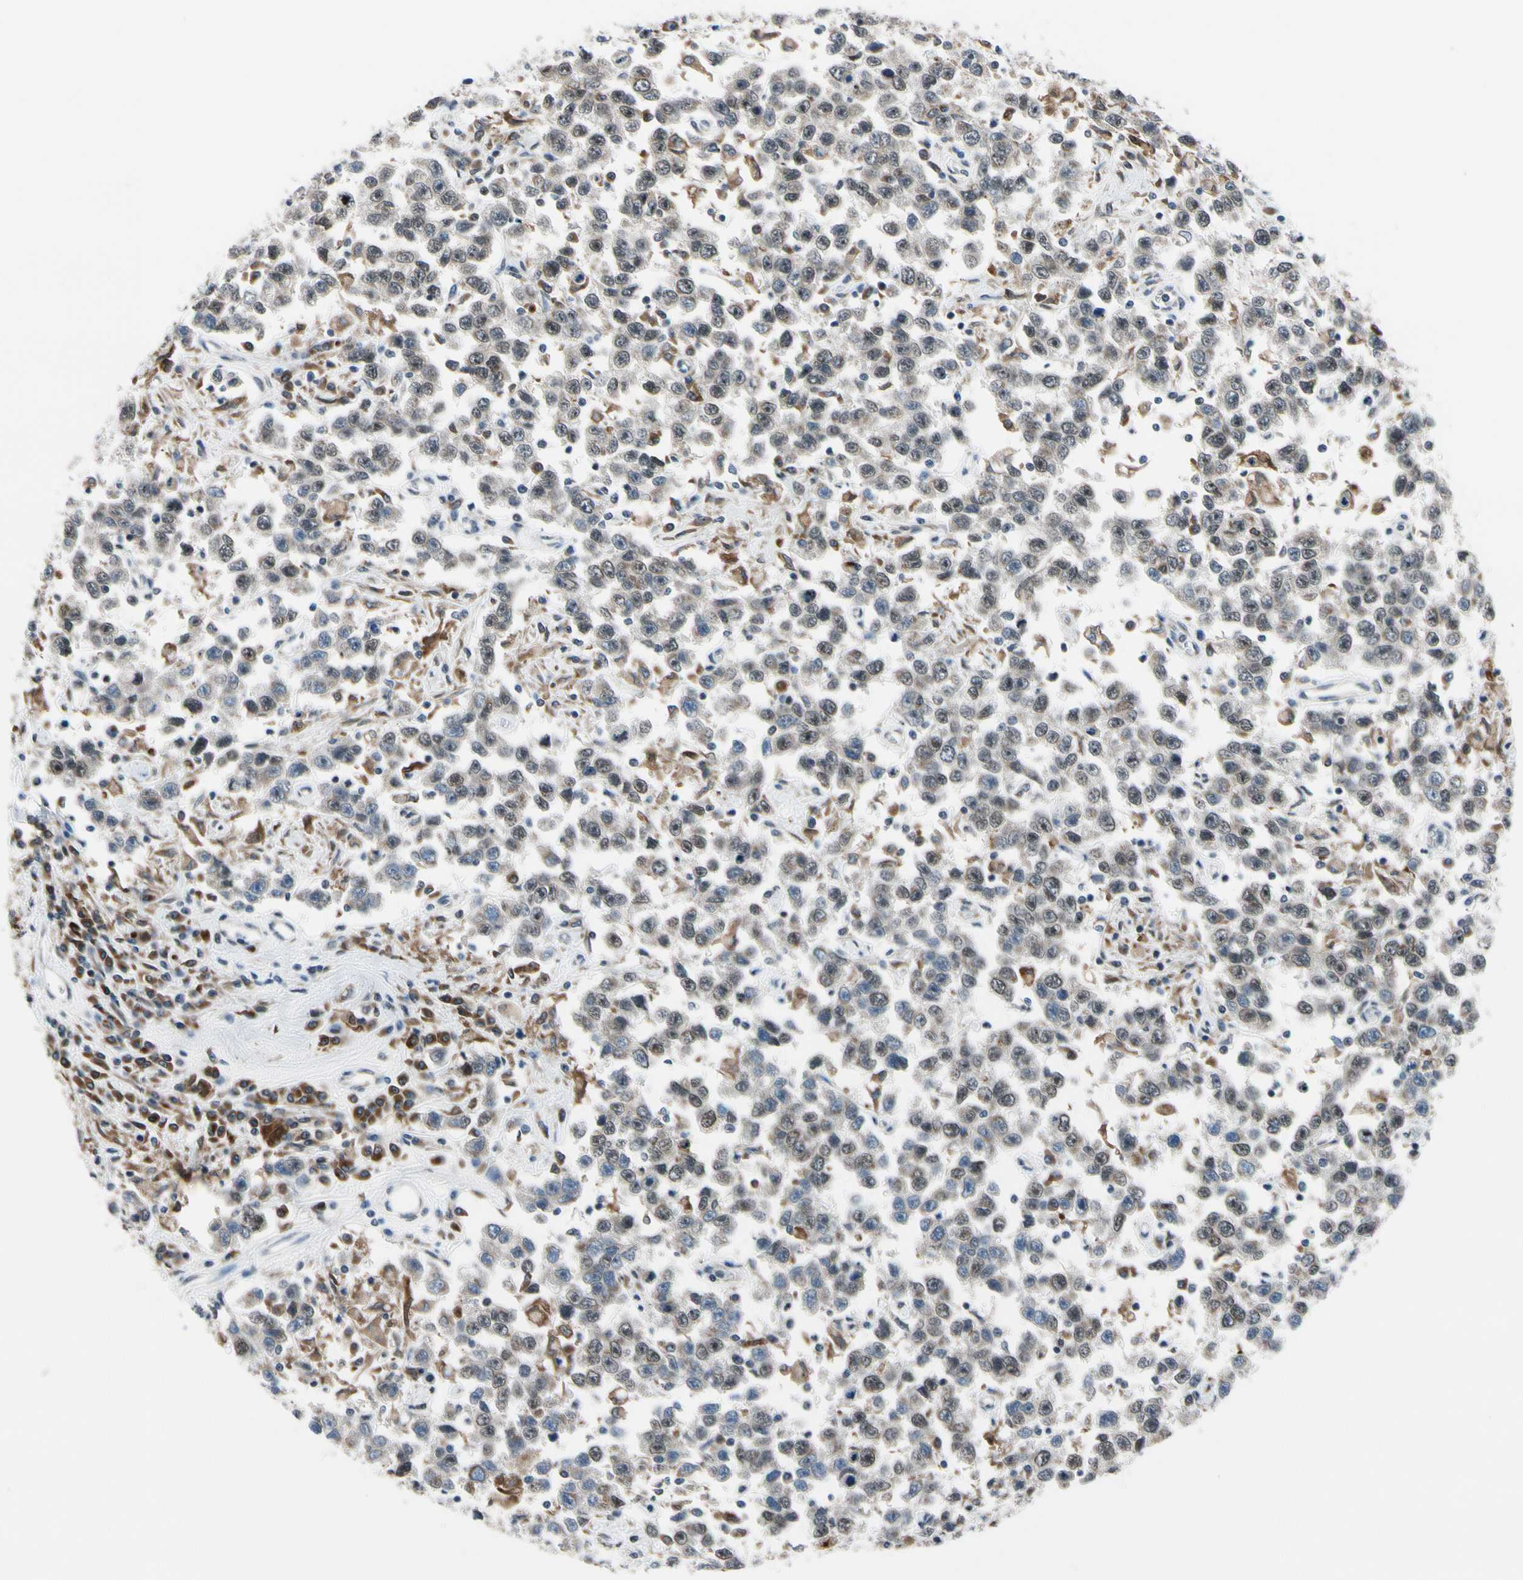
{"staining": {"intensity": "weak", "quantity": ">75%", "location": "cytoplasmic/membranous"}, "tissue": "testis cancer", "cell_type": "Tumor cells", "image_type": "cancer", "snomed": [{"axis": "morphology", "description": "Seminoma, NOS"}, {"axis": "topography", "description": "Testis"}], "caption": "Protein positivity by IHC shows weak cytoplasmic/membranous staining in about >75% of tumor cells in testis seminoma.", "gene": "TMED7", "patient": {"sex": "male", "age": 41}}